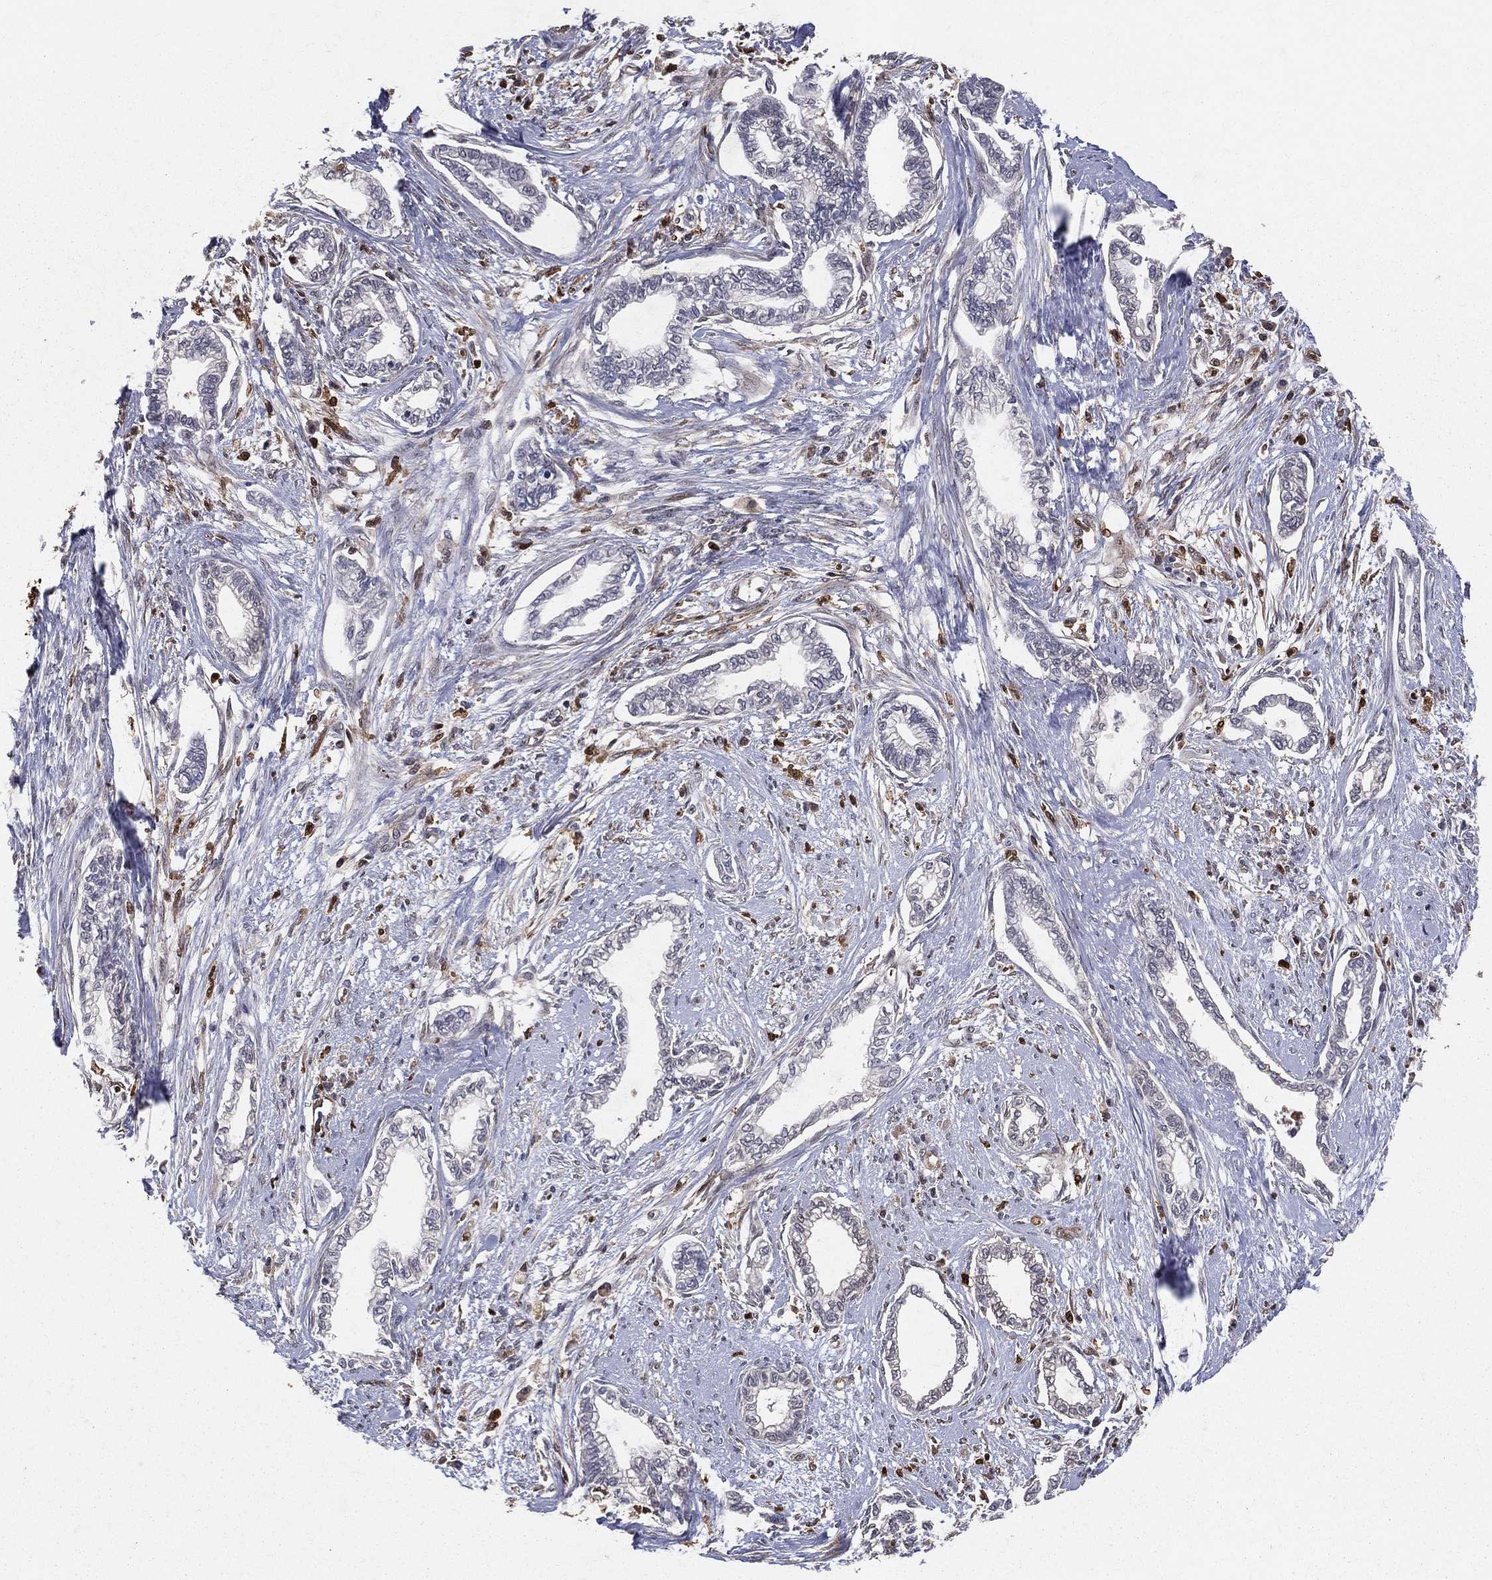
{"staining": {"intensity": "negative", "quantity": "none", "location": "none"}, "tissue": "cervical cancer", "cell_type": "Tumor cells", "image_type": "cancer", "snomed": [{"axis": "morphology", "description": "Adenocarcinoma, NOS"}, {"axis": "topography", "description": "Cervix"}], "caption": "The photomicrograph shows no staining of tumor cells in cervical adenocarcinoma. (DAB (3,3'-diaminobenzidine) immunohistochemistry (IHC) visualized using brightfield microscopy, high magnification).", "gene": "ENO1", "patient": {"sex": "female", "age": 62}}